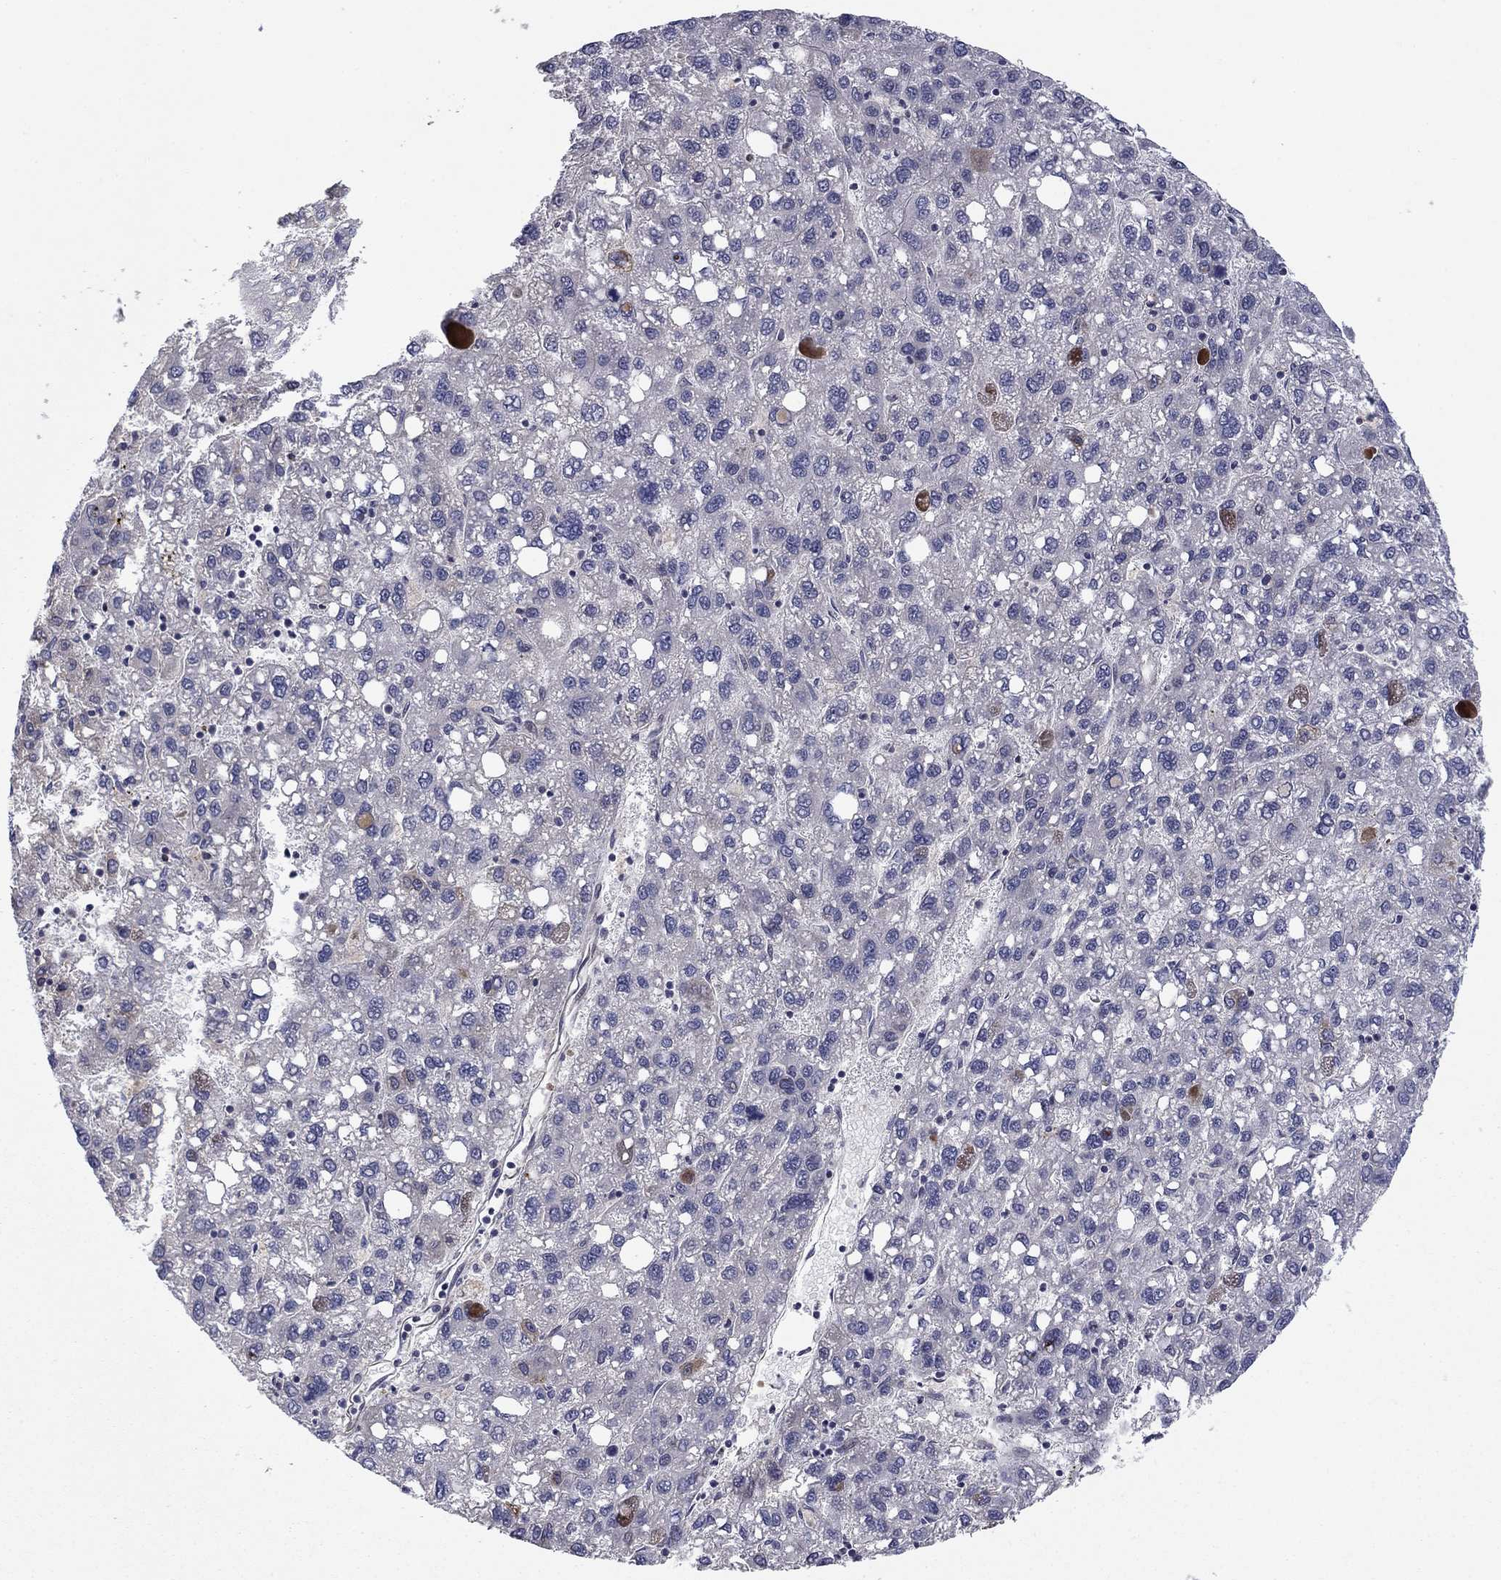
{"staining": {"intensity": "negative", "quantity": "none", "location": "none"}, "tissue": "liver cancer", "cell_type": "Tumor cells", "image_type": "cancer", "snomed": [{"axis": "morphology", "description": "Carcinoma, Hepatocellular, NOS"}, {"axis": "topography", "description": "Liver"}], "caption": "Immunohistochemistry (IHC) image of neoplastic tissue: human hepatocellular carcinoma (liver) stained with DAB shows no significant protein staining in tumor cells.", "gene": "BCL11A", "patient": {"sex": "female", "age": 82}}